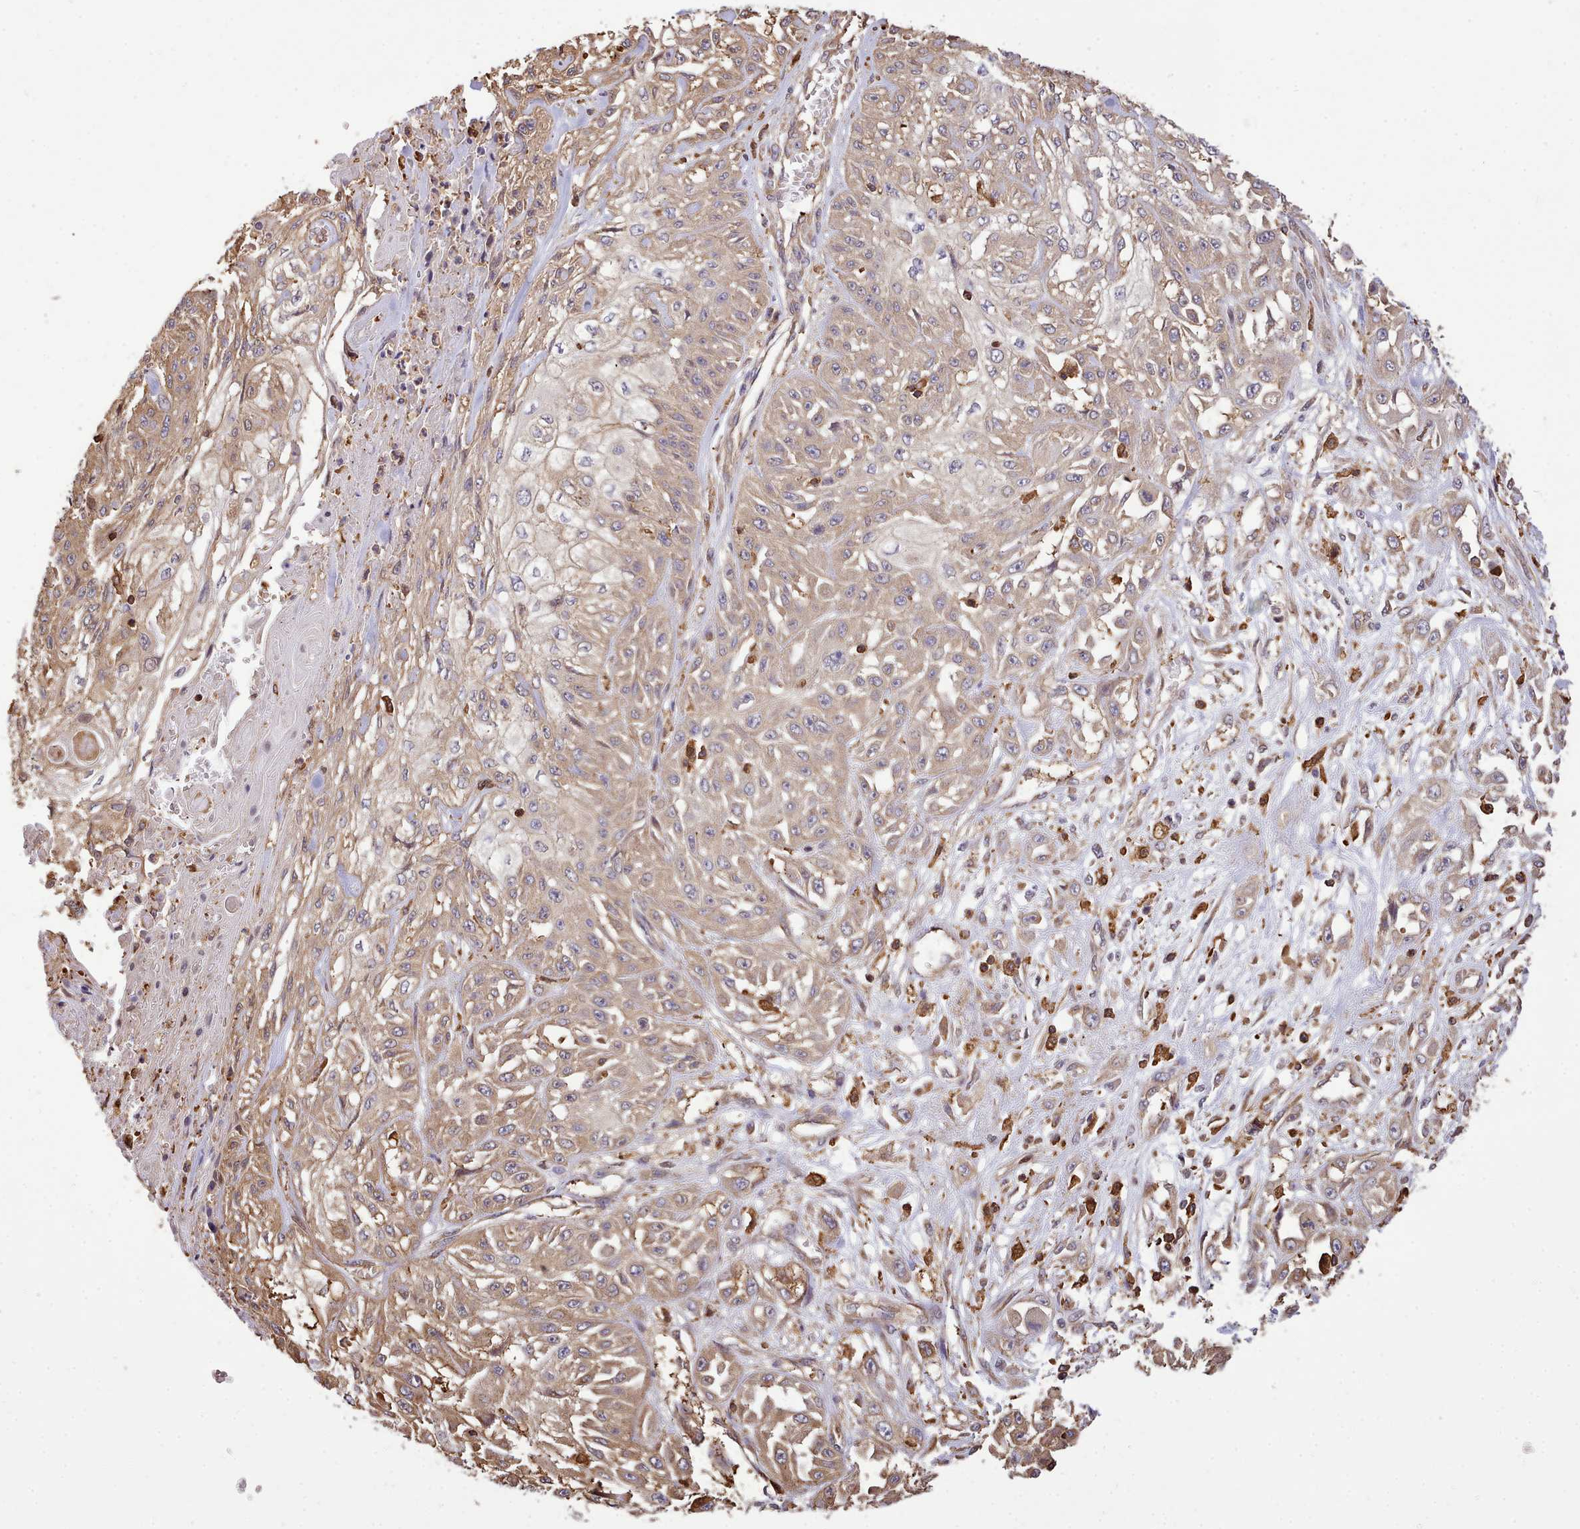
{"staining": {"intensity": "weak", "quantity": ">75%", "location": "cytoplasmic/membranous"}, "tissue": "skin cancer", "cell_type": "Tumor cells", "image_type": "cancer", "snomed": [{"axis": "morphology", "description": "Squamous cell carcinoma, NOS"}, {"axis": "morphology", "description": "Squamous cell carcinoma, metastatic, NOS"}, {"axis": "topography", "description": "Skin"}, {"axis": "topography", "description": "Lymph node"}], "caption": "Immunohistochemistry (IHC) photomicrograph of neoplastic tissue: human squamous cell carcinoma (skin) stained using immunohistochemistry (IHC) shows low levels of weak protein expression localized specifically in the cytoplasmic/membranous of tumor cells, appearing as a cytoplasmic/membranous brown color.", "gene": "CAPZA1", "patient": {"sex": "male", "age": 75}}